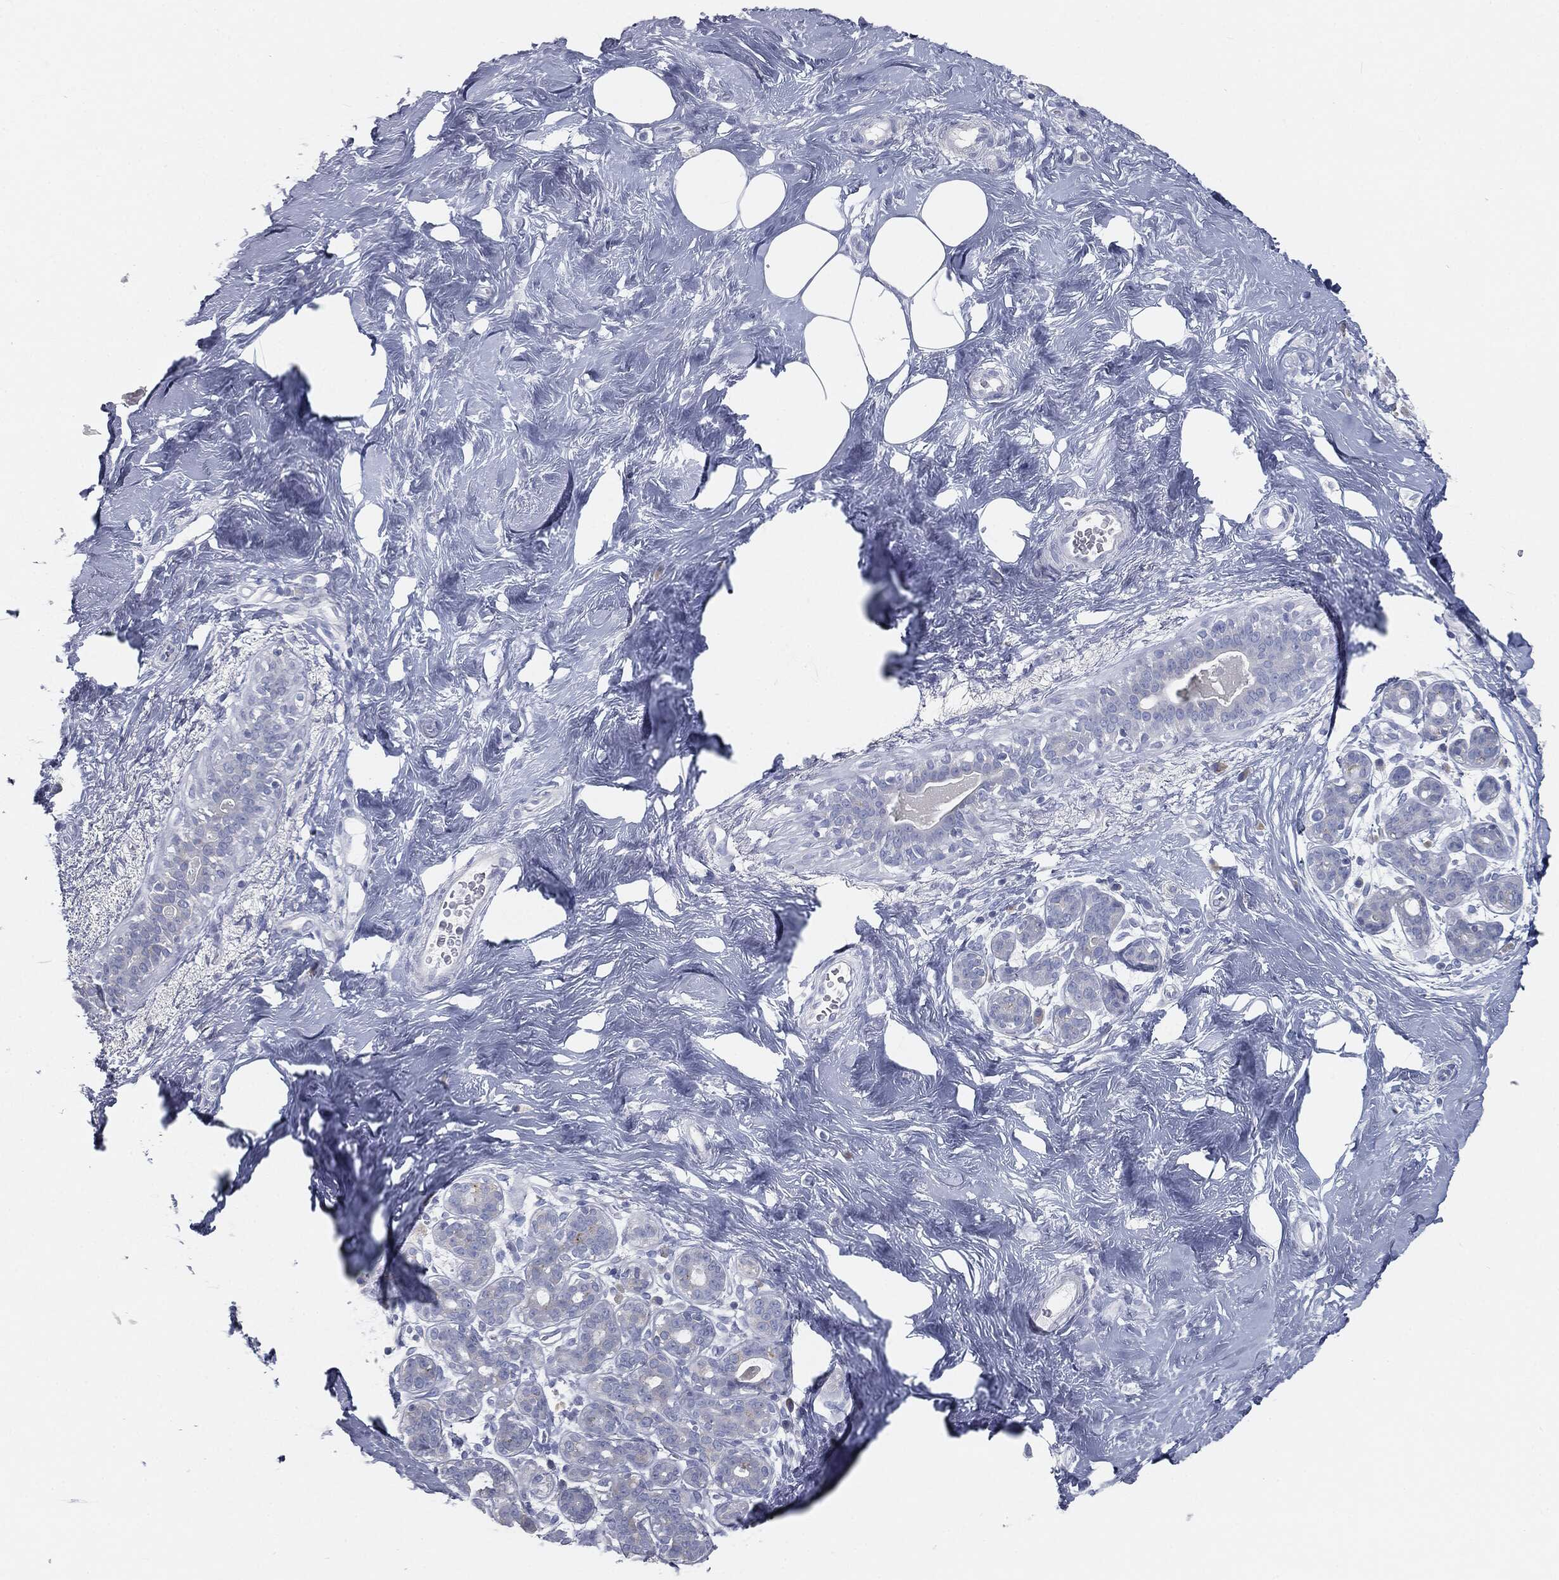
{"staining": {"intensity": "negative", "quantity": "none", "location": "none"}, "tissue": "breast", "cell_type": "Adipocytes", "image_type": "normal", "snomed": [{"axis": "morphology", "description": "Normal tissue, NOS"}, {"axis": "topography", "description": "Breast"}], "caption": "Breast stained for a protein using immunohistochemistry exhibits no positivity adipocytes.", "gene": "CAV3", "patient": {"sex": "female", "age": 43}}